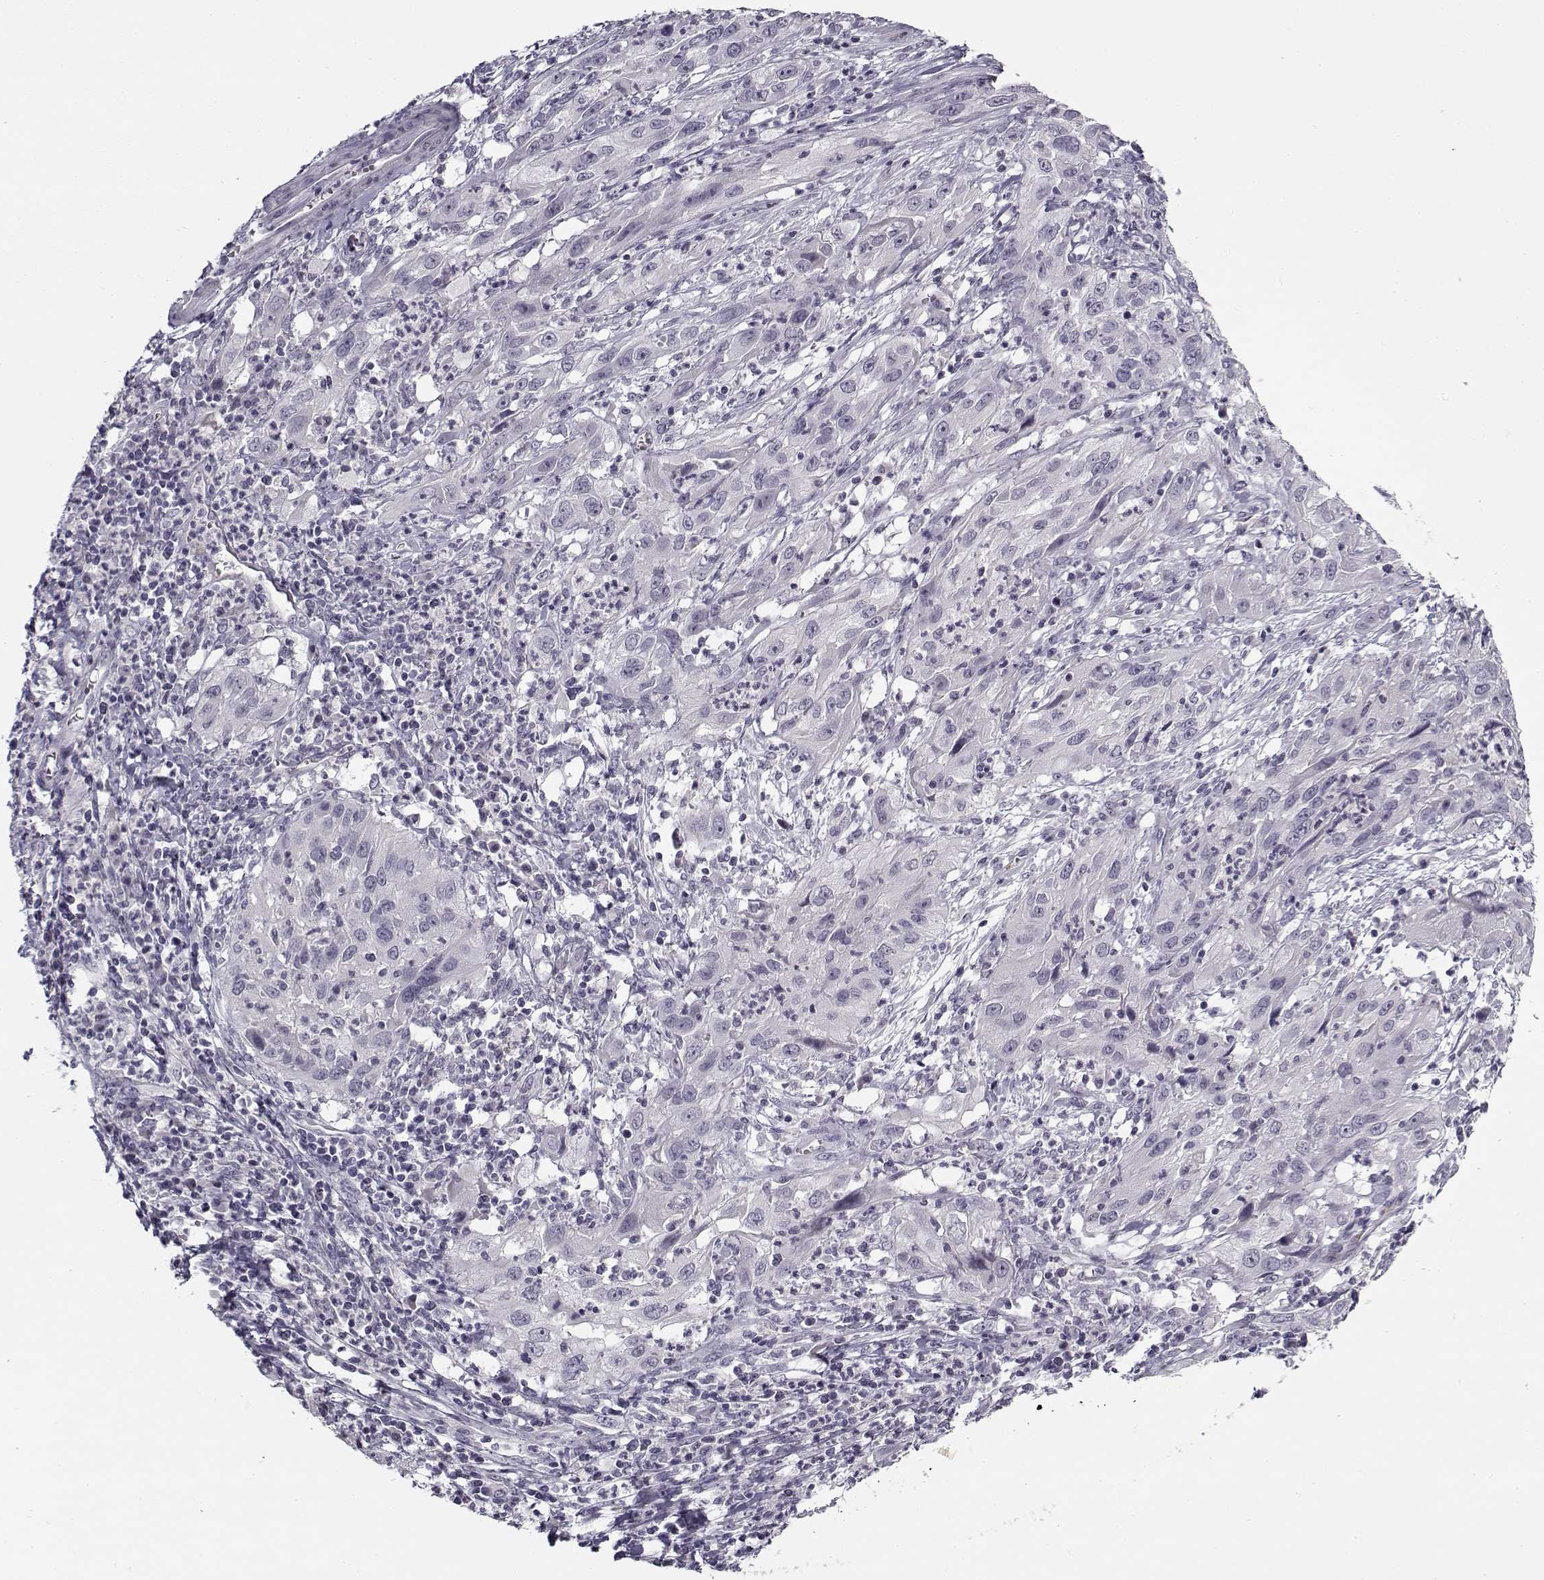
{"staining": {"intensity": "negative", "quantity": "none", "location": "none"}, "tissue": "cervical cancer", "cell_type": "Tumor cells", "image_type": "cancer", "snomed": [{"axis": "morphology", "description": "Squamous cell carcinoma, NOS"}, {"axis": "topography", "description": "Cervix"}], "caption": "A high-resolution photomicrograph shows immunohistochemistry (IHC) staining of cervical cancer, which shows no significant expression in tumor cells.", "gene": "SNCA", "patient": {"sex": "female", "age": 32}}